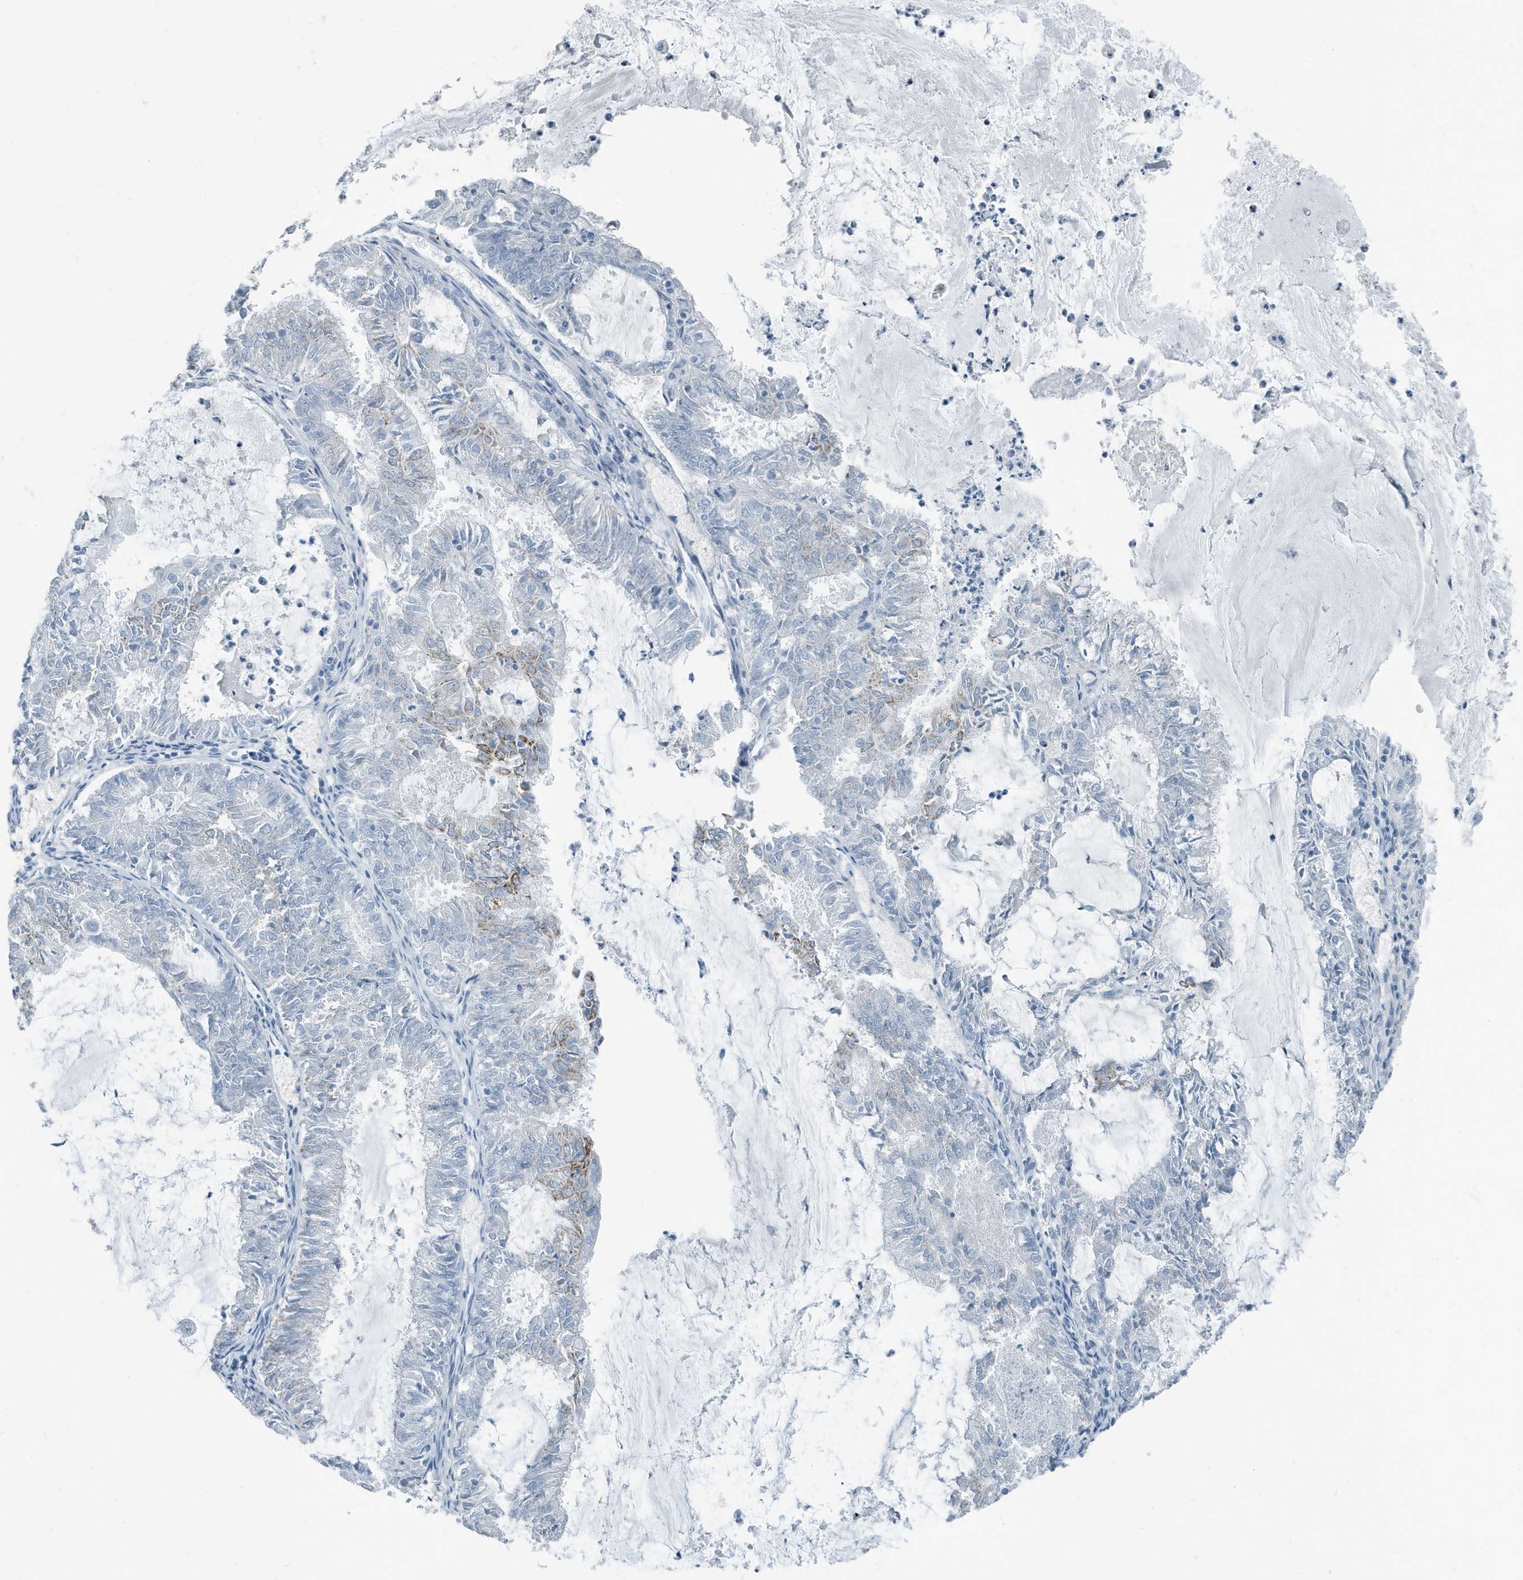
{"staining": {"intensity": "weak", "quantity": "<25%", "location": "cytoplasmic/membranous"}, "tissue": "endometrial cancer", "cell_type": "Tumor cells", "image_type": "cancer", "snomed": [{"axis": "morphology", "description": "Adenocarcinoma, NOS"}, {"axis": "topography", "description": "Endometrium"}], "caption": "Immunohistochemical staining of adenocarcinoma (endometrial) displays no significant expression in tumor cells.", "gene": "FAM162A", "patient": {"sex": "female", "age": 57}}